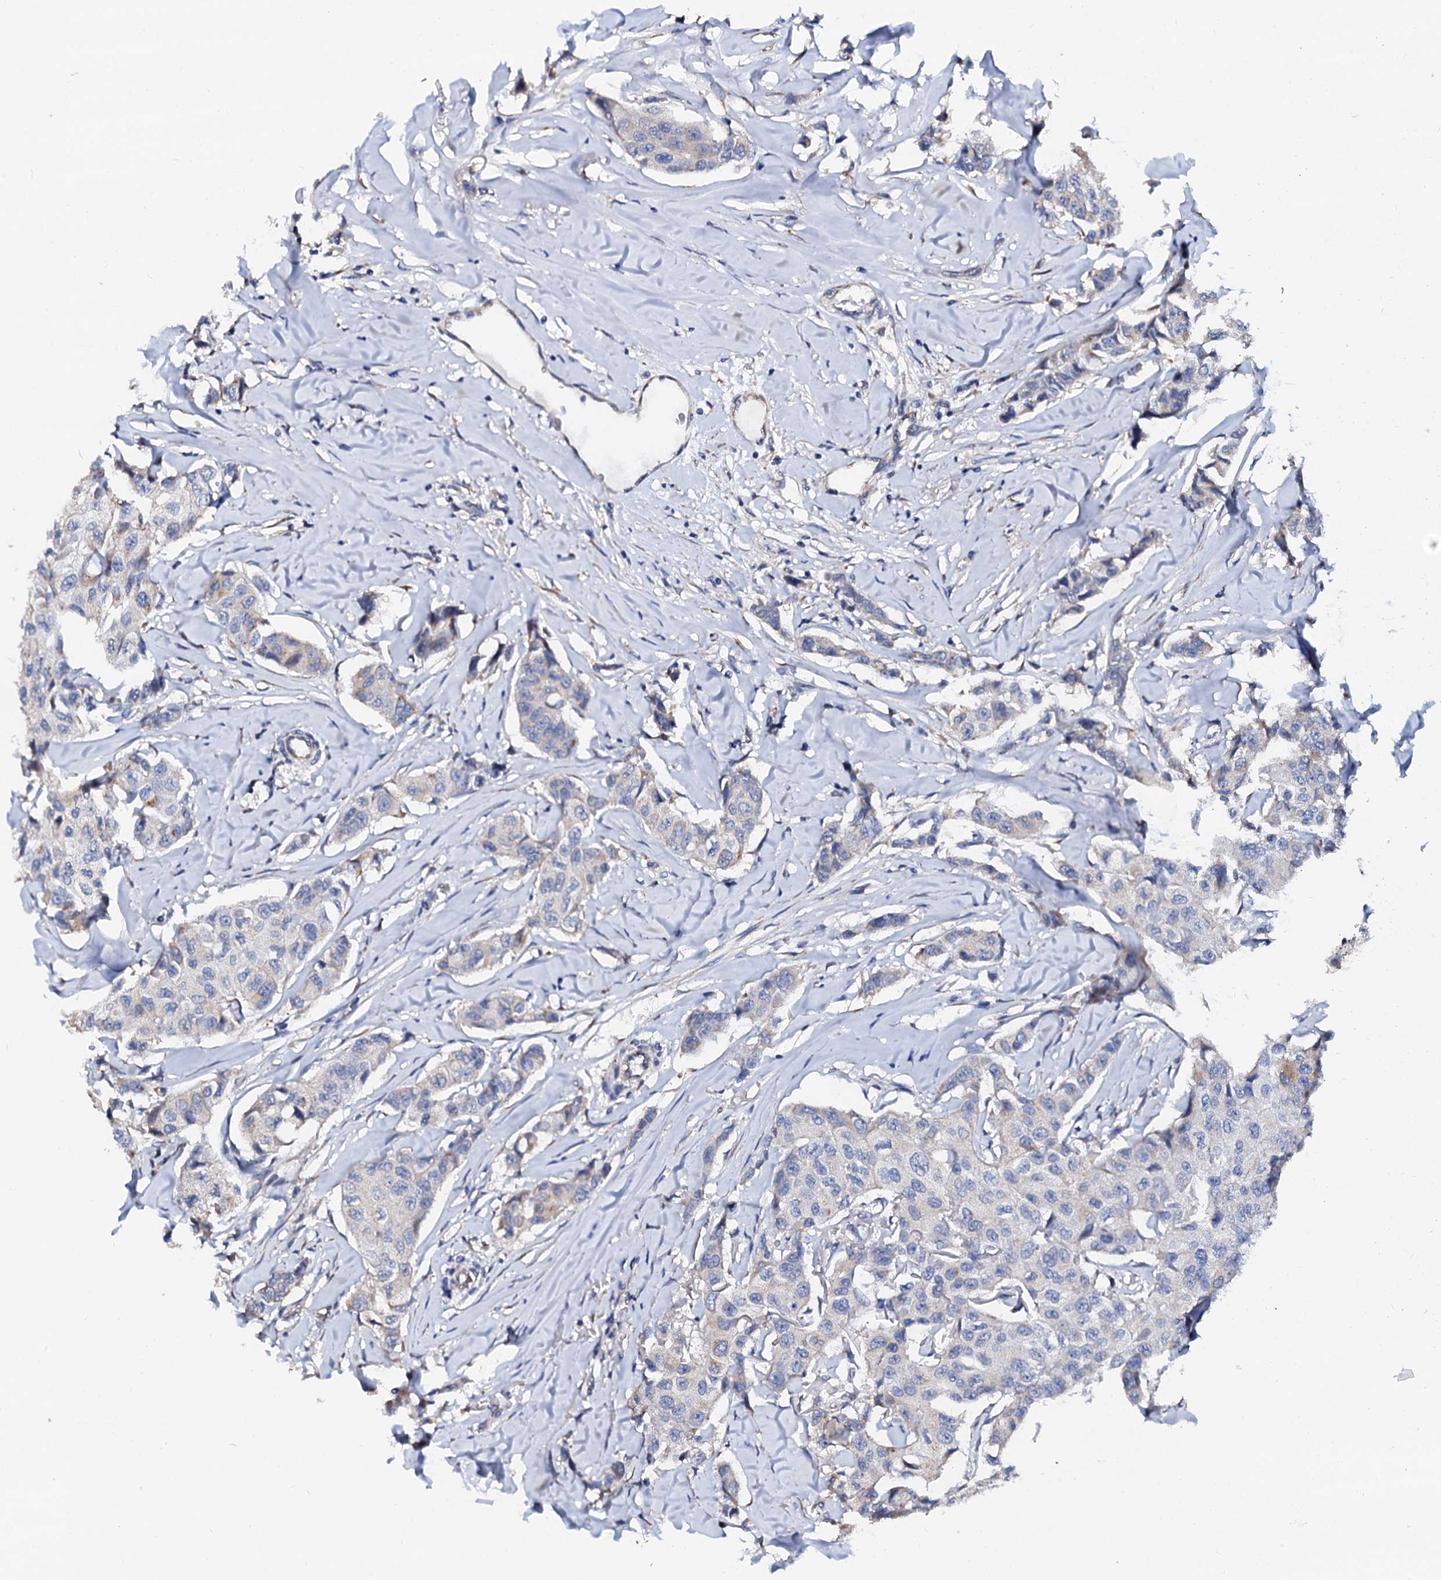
{"staining": {"intensity": "weak", "quantity": "<25%", "location": "cytoplasmic/membranous"}, "tissue": "breast cancer", "cell_type": "Tumor cells", "image_type": "cancer", "snomed": [{"axis": "morphology", "description": "Duct carcinoma"}, {"axis": "topography", "description": "Breast"}], "caption": "The histopathology image reveals no staining of tumor cells in breast cancer (invasive ductal carcinoma).", "gene": "AKAP3", "patient": {"sex": "female", "age": 80}}